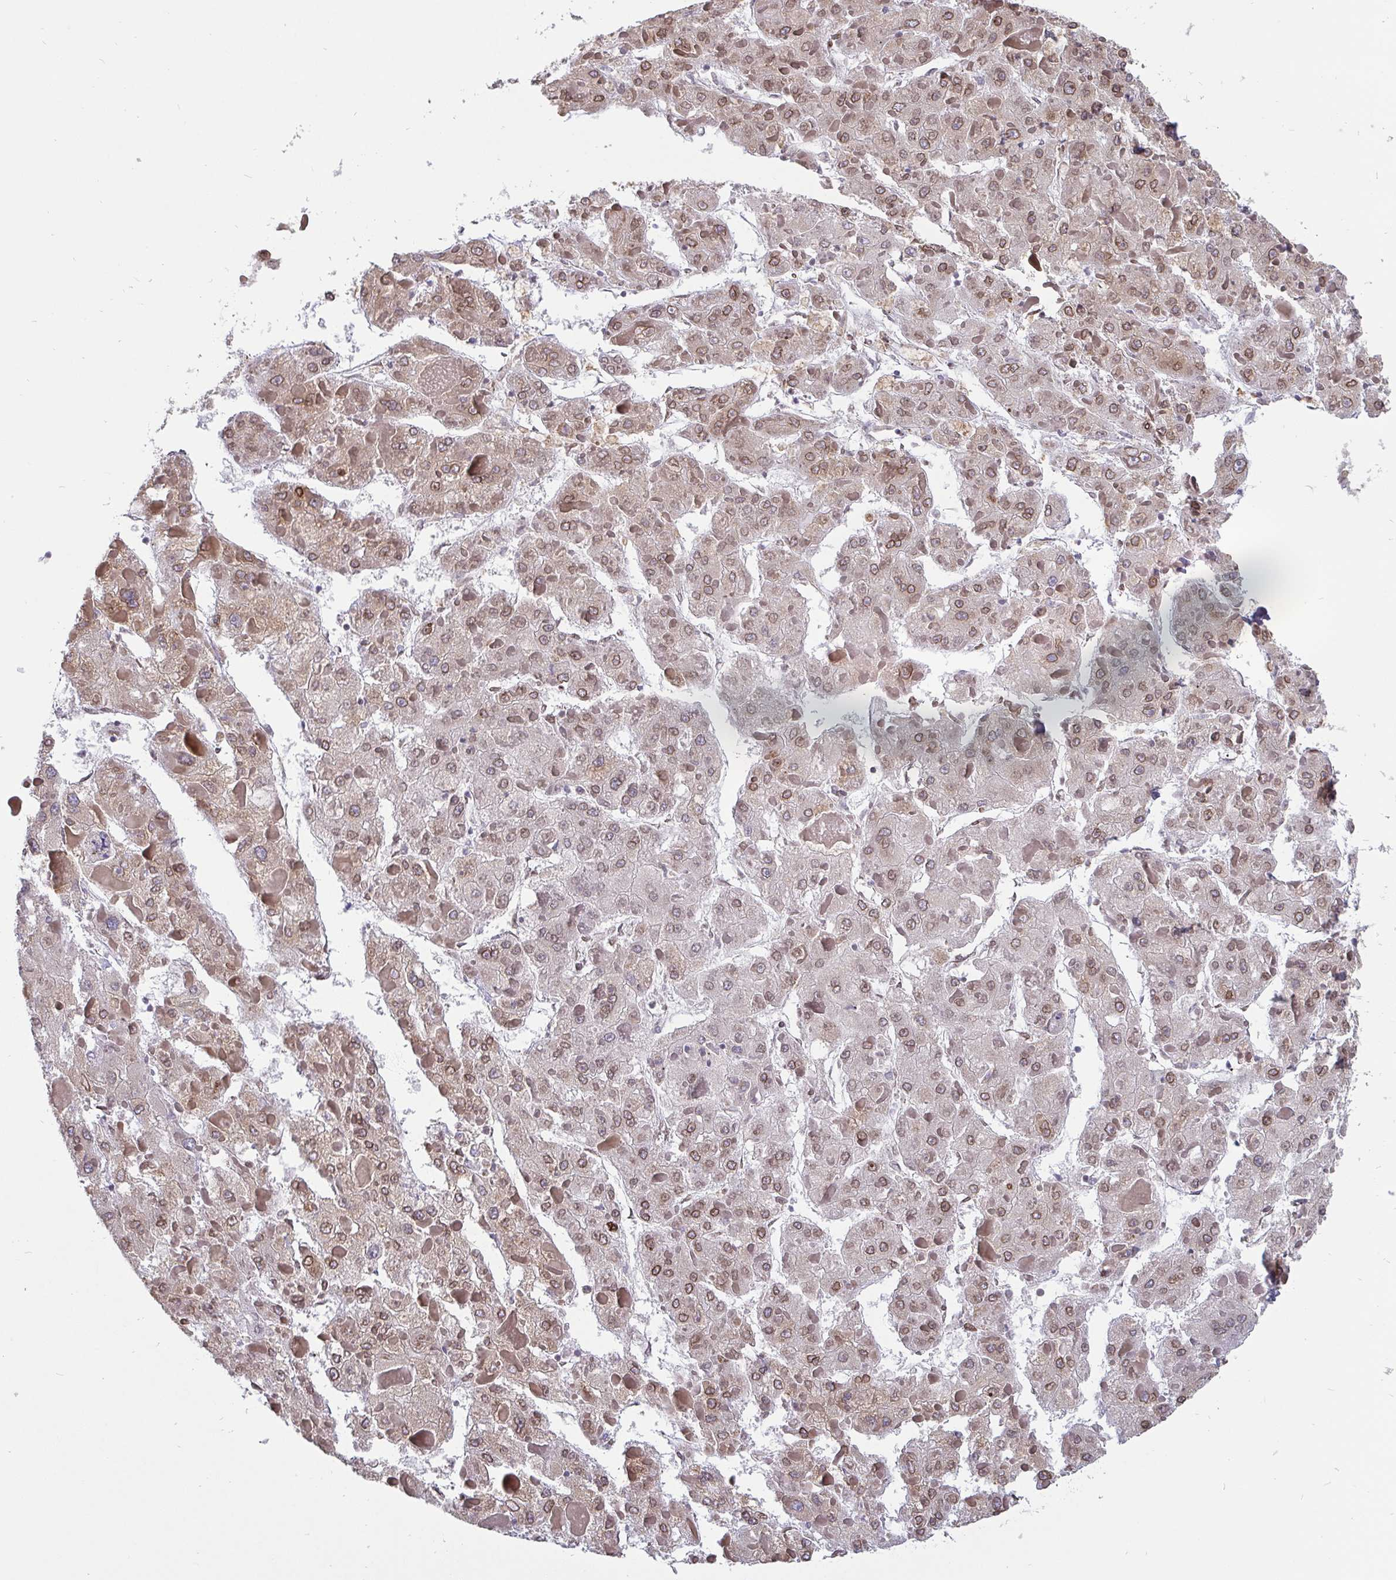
{"staining": {"intensity": "weak", "quantity": ">75%", "location": "cytoplasmic/membranous,nuclear"}, "tissue": "liver cancer", "cell_type": "Tumor cells", "image_type": "cancer", "snomed": [{"axis": "morphology", "description": "Carcinoma, Hepatocellular, NOS"}, {"axis": "topography", "description": "Liver"}], "caption": "High-power microscopy captured an IHC image of liver hepatocellular carcinoma, revealing weak cytoplasmic/membranous and nuclear positivity in about >75% of tumor cells.", "gene": "EMD", "patient": {"sex": "female", "age": 73}}